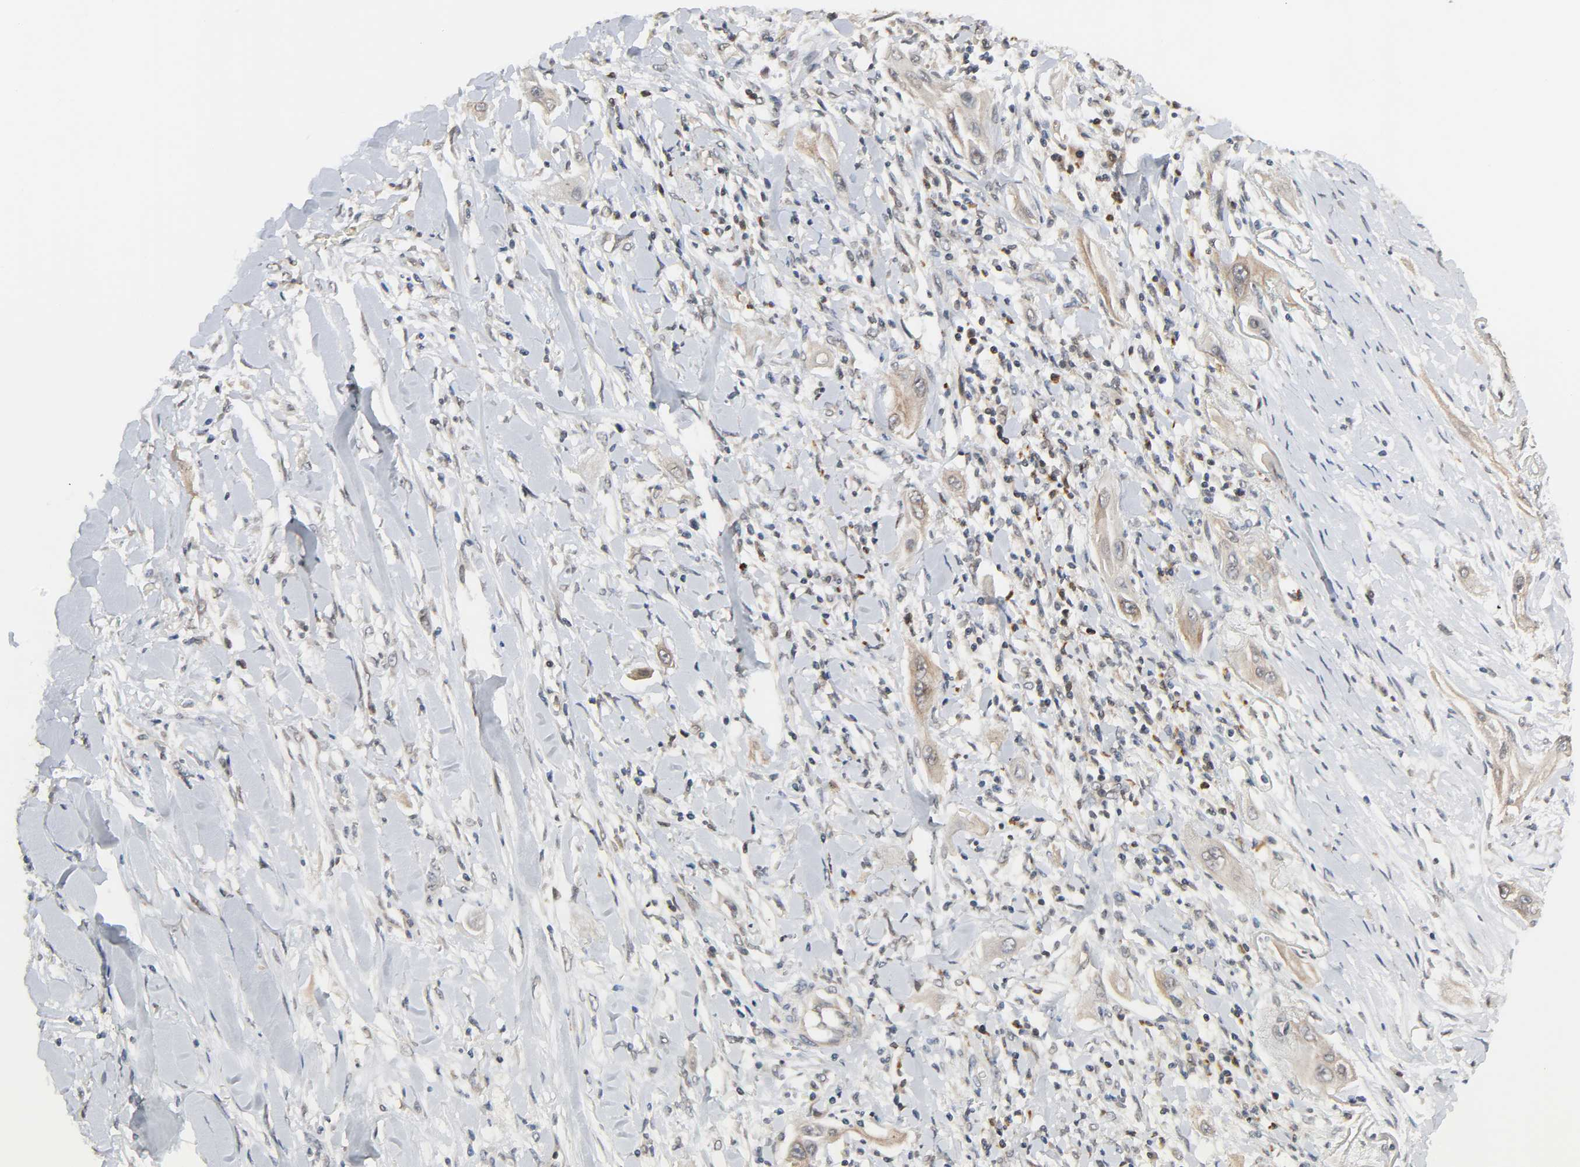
{"staining": {"intensity": "moderate", "quantity": ">75%", "location": "cytoplasmic/membranous"}, "tissue": "lung cancer", "cell_type": "Tumor cells", "image_type": "cancer", "snomed": [{"axis": "morphology", "description": "Squamous cell carcinoma, NOS"}, {"axis": "topography", "description": "Lung"}], "caption": "This histopathology image displays lung cancer (squamous cell carcinoma) stained with immunohistochemistry to label a protein in brown. The cytoplasmic/membranous of tumor cells show moderate positivity for the protein. Nuclei are counter-stained blue.", "gene": "CCDC175", "patient": {"sex": "female", "age": 47}}